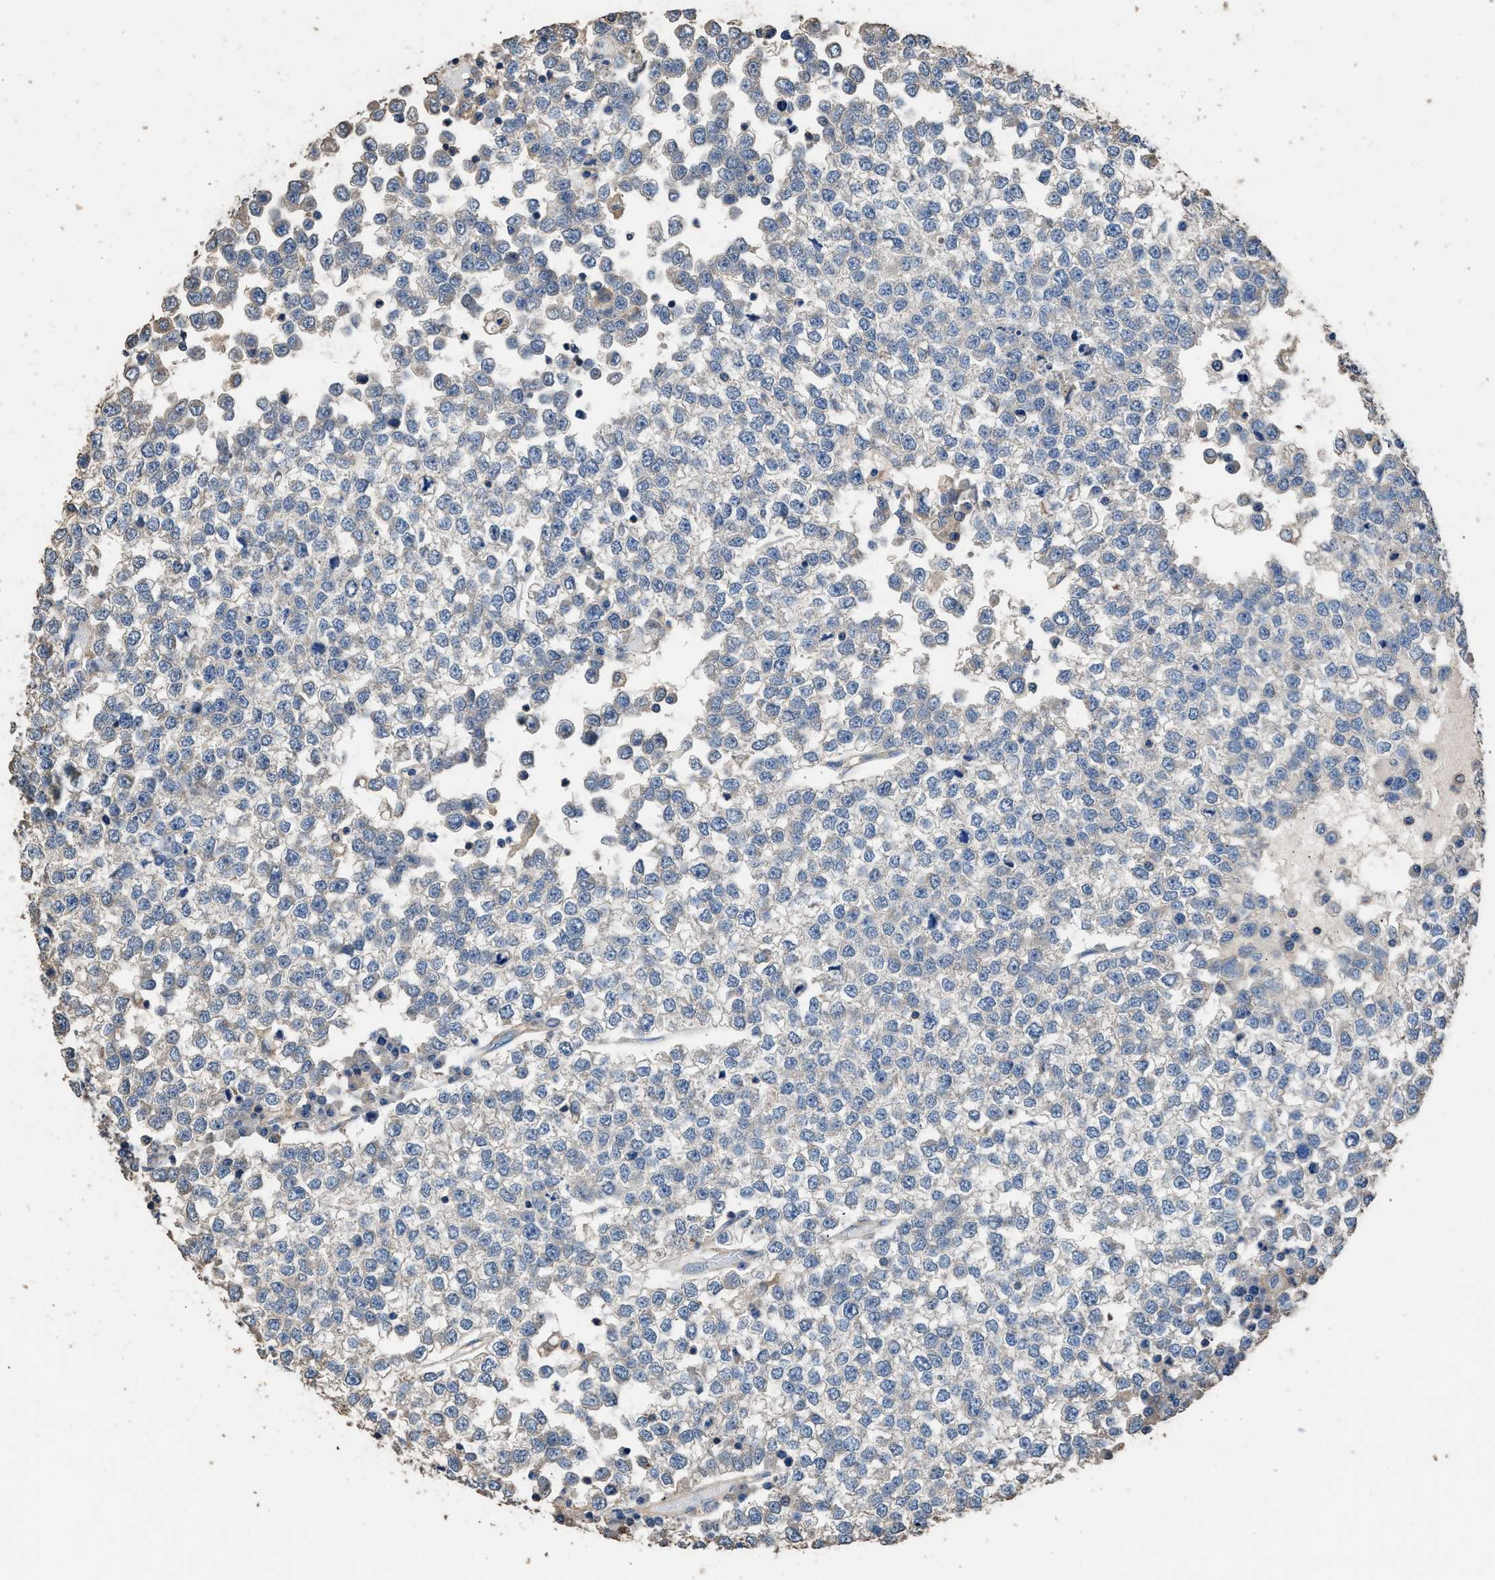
{"staining": {"intensity": "negative", "quantity": "none", "location": "none"}, "tissue": "testis cancer", "cell_type": "Tumor cells", "image_type": "cancer", "snomed": [{"axis": "morphology", "description": "Seminoma, NOS"}, {"axis": "topography", "description": "Testis"}], "caption": "Micrograph shows no protein expression in tumor cells of testis cancer tissue.", "gene": "ITSN1", "patient": {"sex": "male", "age": 65}}